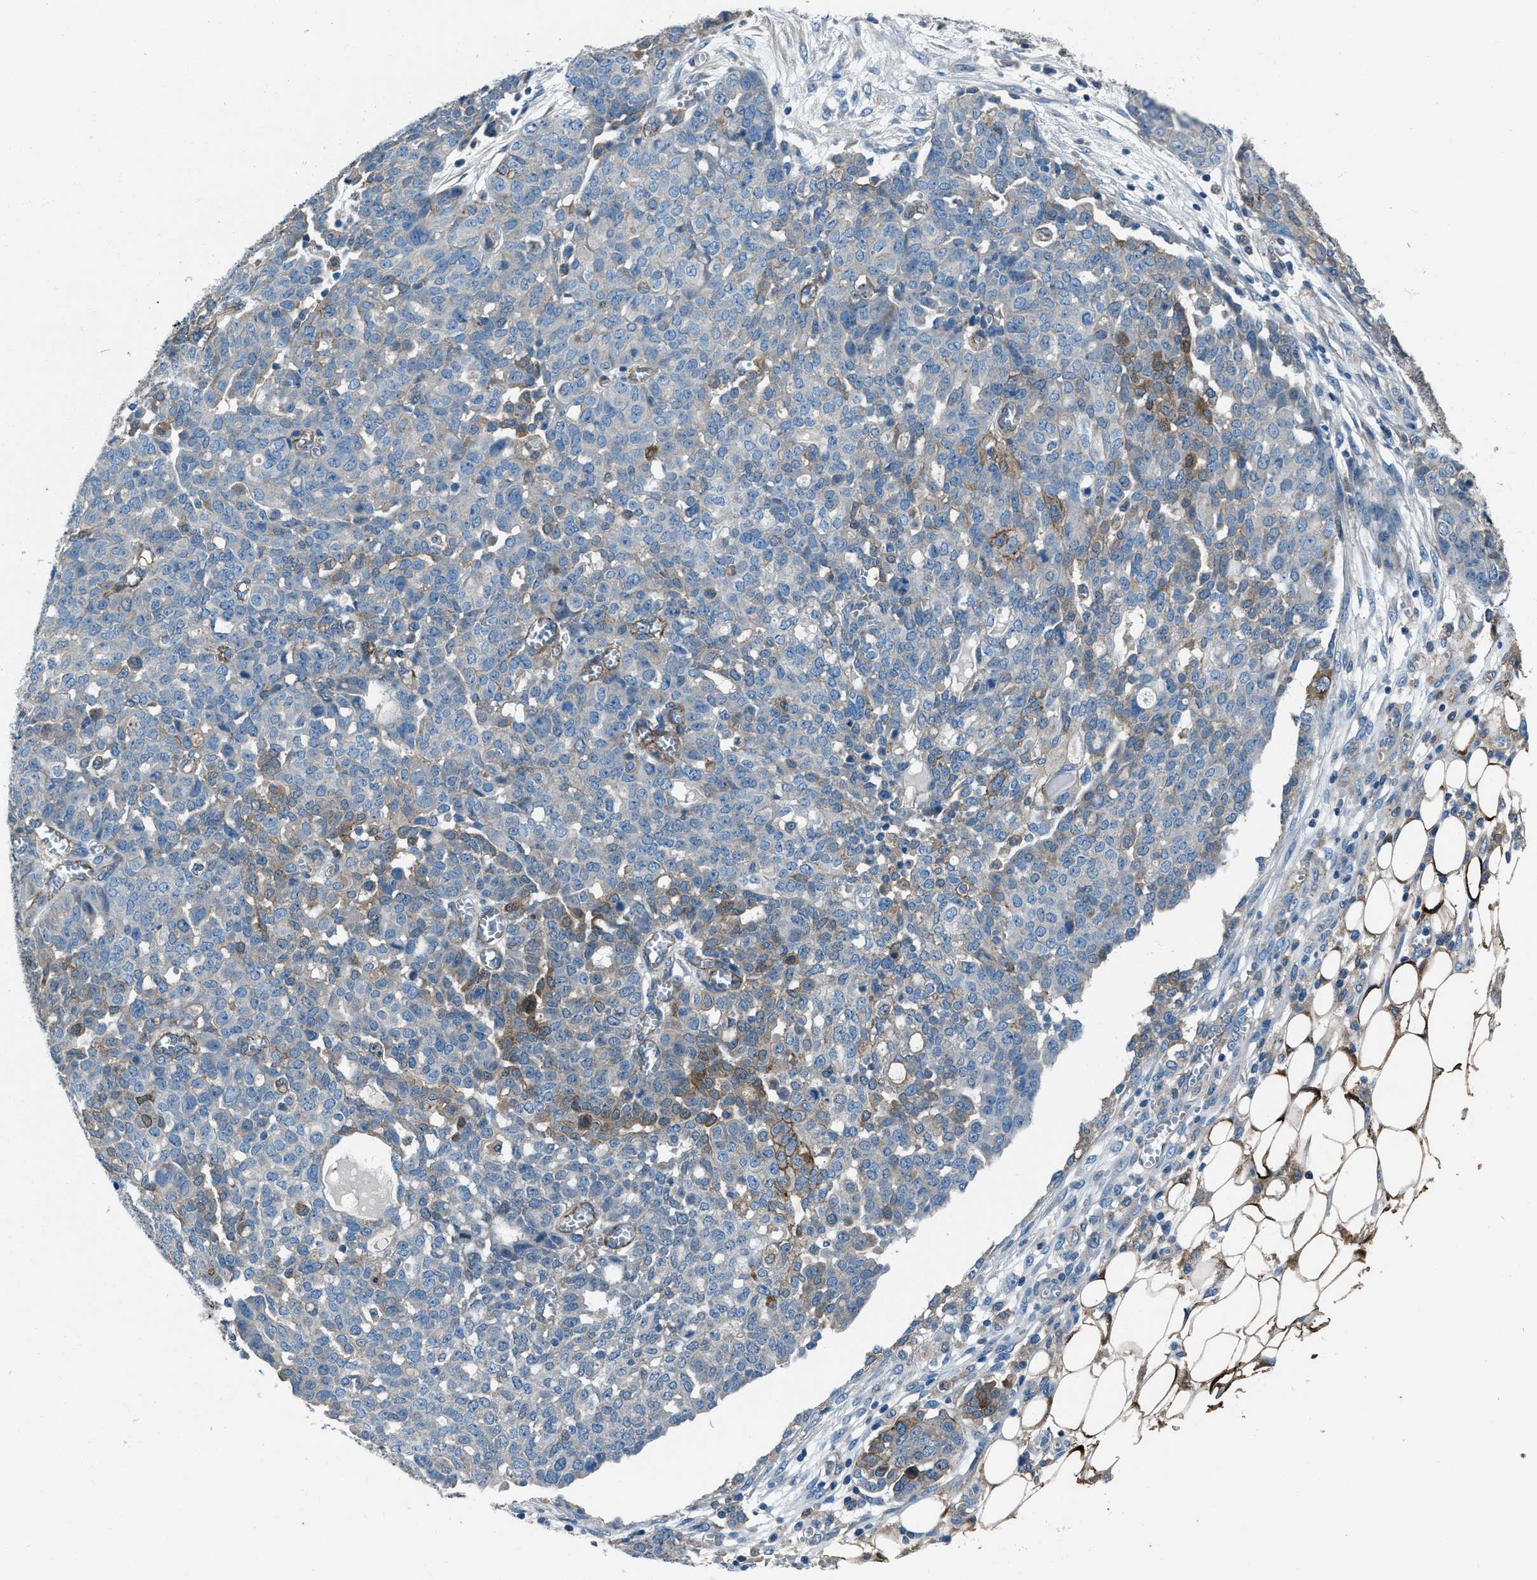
{"staining": {"intensity": "moderate", "quantity": "<25%", "location": "cytoplasmic/membranous"}, "tissue": "ovarian cancer", "cell_type": "Tumor cells", "image_type": "cancer", "snomed": [{"axis": "morphology", "description": "Cystadenocarcinoma, serous, NOS"}, {"axis": "topography", "description": "Soft tissue"}, {"axis": "topography", "description": "Ovary"}], "caption": "Immunohistochemical staining of ovarian cancer (serous cystadenocarcinoma) shows low levels of moderate cytoplasmic/membranous positivity in approximately <25% of tumor cells.", "gene": "SVIL", "patient": {"sex": "female", "age": 57}}